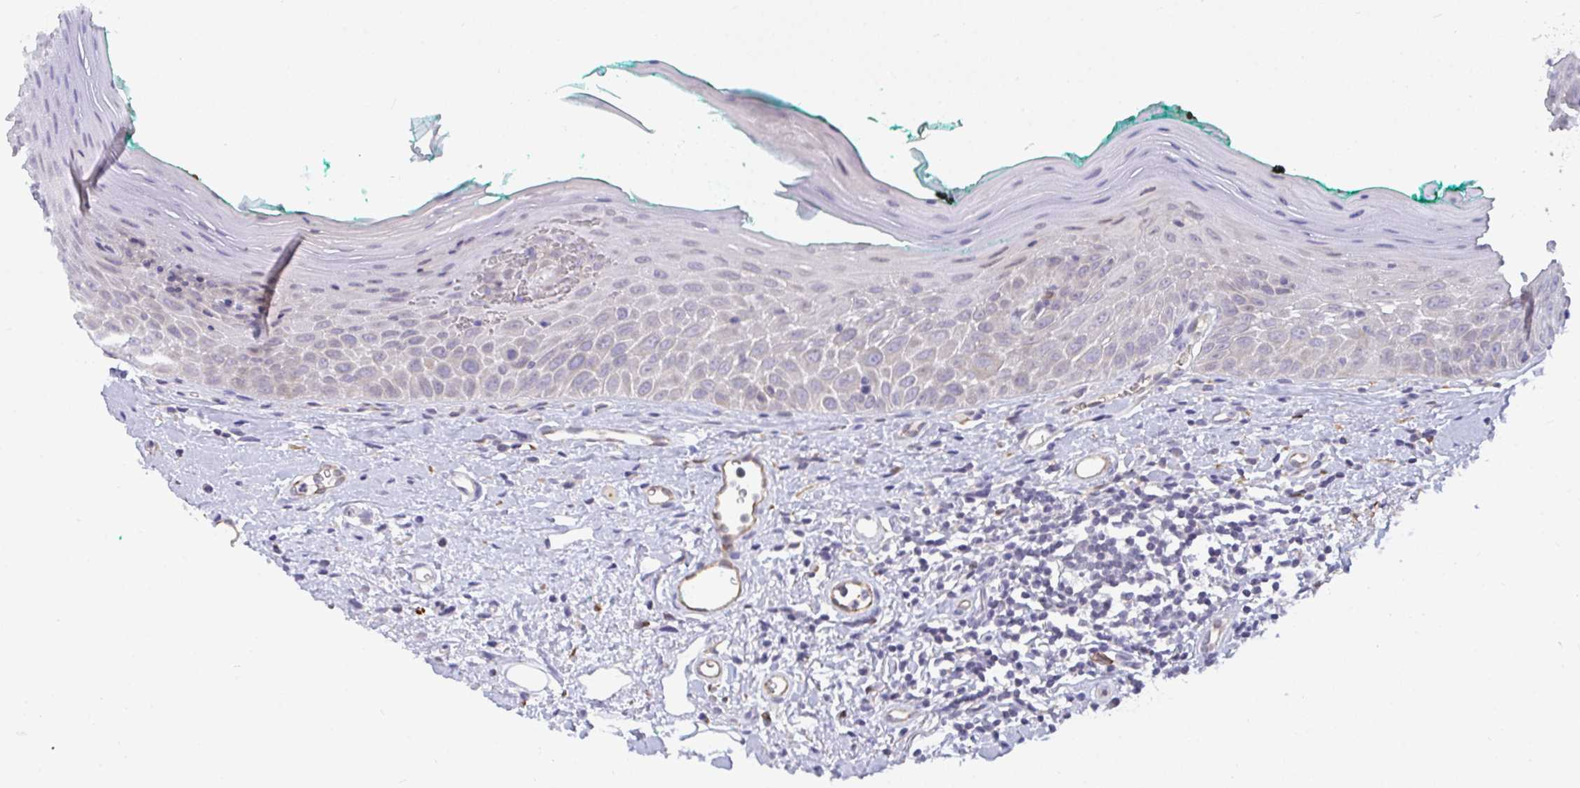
{"staining": {"intensity": "negative", "quantity": "none", "location": "none"}, "tissue": "oral mucosa", "cell_type": "Squamous epithelial cells", "image_type": "normal", "snomed": [{"axis": "morphology", "description": "Normal tissue, NOS"}, {"axis": "topography", "description": "Oral tissue"}, {"axis": "topography", "description": "Tounge, NOS"}], "caption": "Human oral mucosa stained for a protein using immunohistochemistry displays no expression in squamous epithelial cells.", "gene": "SEMA6B", "patient": {"sex": "male", "age": 83}}